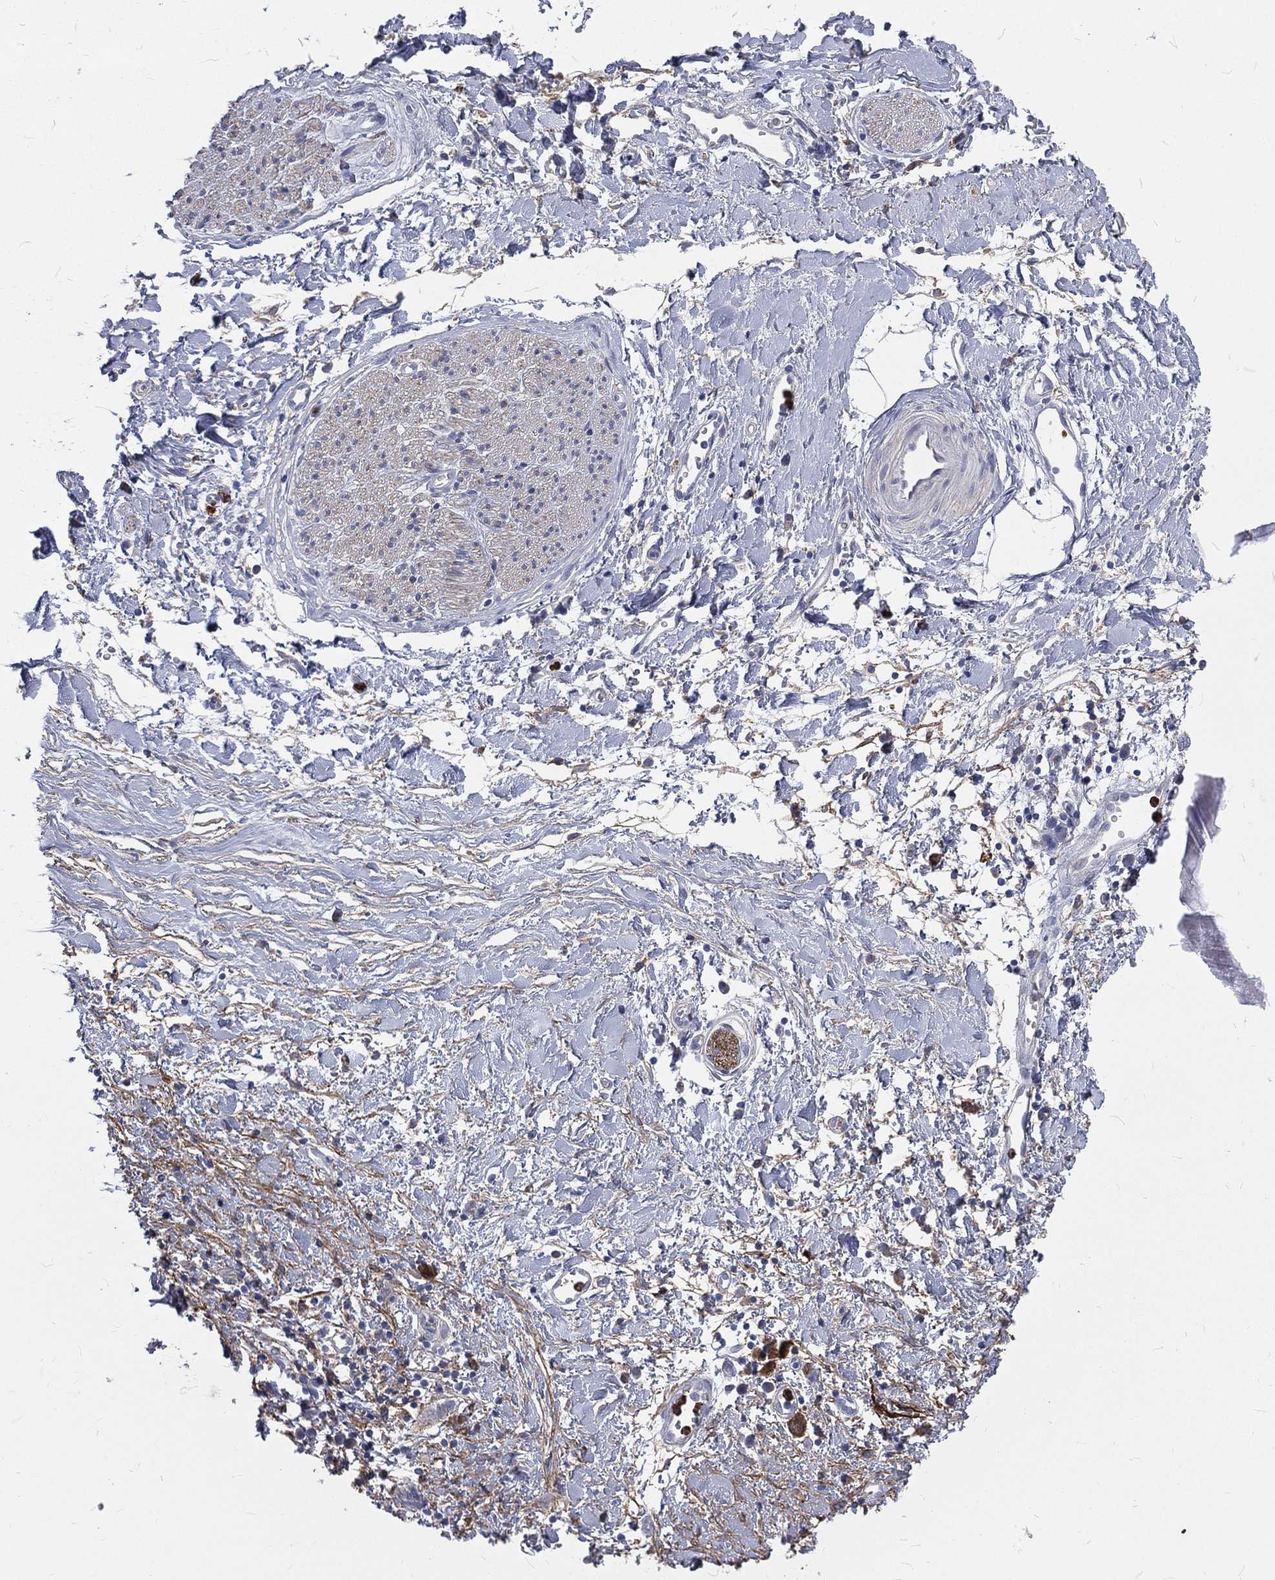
{"staining": {"intensity": "negative", "quantity": "none", "location": "none"}, "tissue": "adipose tissue", "cell_type": "Adipocytes", "image_type": "normal", "snomed": [{"axis": "morphology", "description": "Normal tissue, NOS"}, {"axis": "morphology", "description": "Adenocarcinoma, NOS"}, {"axis": "topography", "description": "Pancreas"}, {"axis": "topography", "description": "Peripheral nerve tissue"}], "caption": "Photomicrograph shows no significant protein expression in adipocytes of benign adipose tissue. (DAB IHC, high magnification).", "gene": "BASP1", "patient": {"sex": "male", "age": 61}}